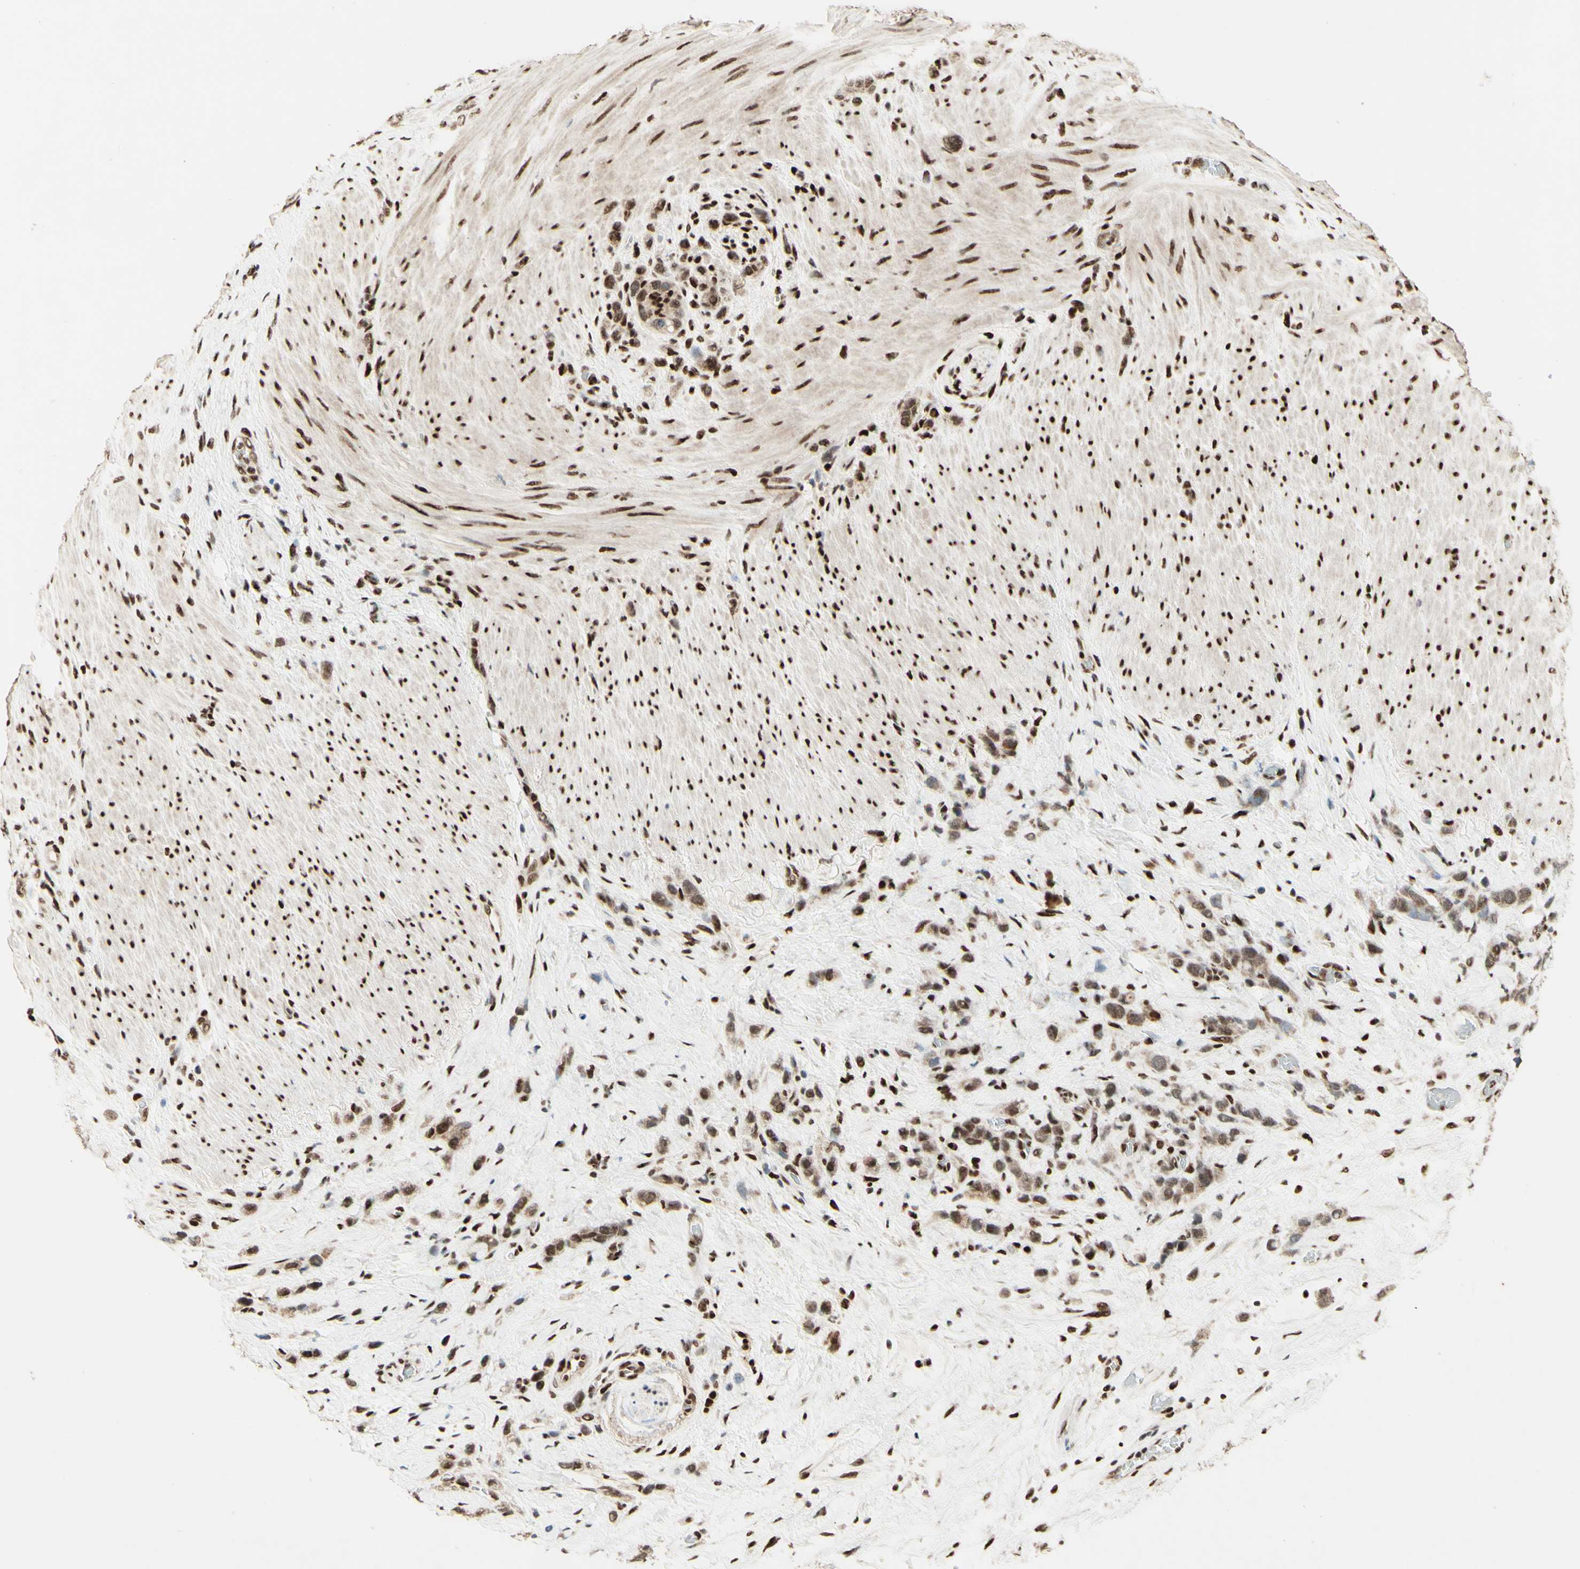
{"staining": {"intensity": "weak", "quantity": ">75%", "location": "cytoplasmic/membranous,nuclear"}, "tissue": "stomach cancer", "cell_type": "Tumor cells", "image_type": "cancer", "snomed": [{"axis": "morphology", "description": "Adenocarcinoma, NOS"}, {"axis": "morphology", "description": "Adenocarcinoma, High grade"}, {"axis": "topography", "description": "Stomach, upper"}, {"axis": "topography", "description": "Stomach, lower"}], "caption": "Stomach cancer stained with a protein marker displays weak staining in tumor cells.", "gene": "NR3C1", "patient": {"sex": "female", "age": 65}}